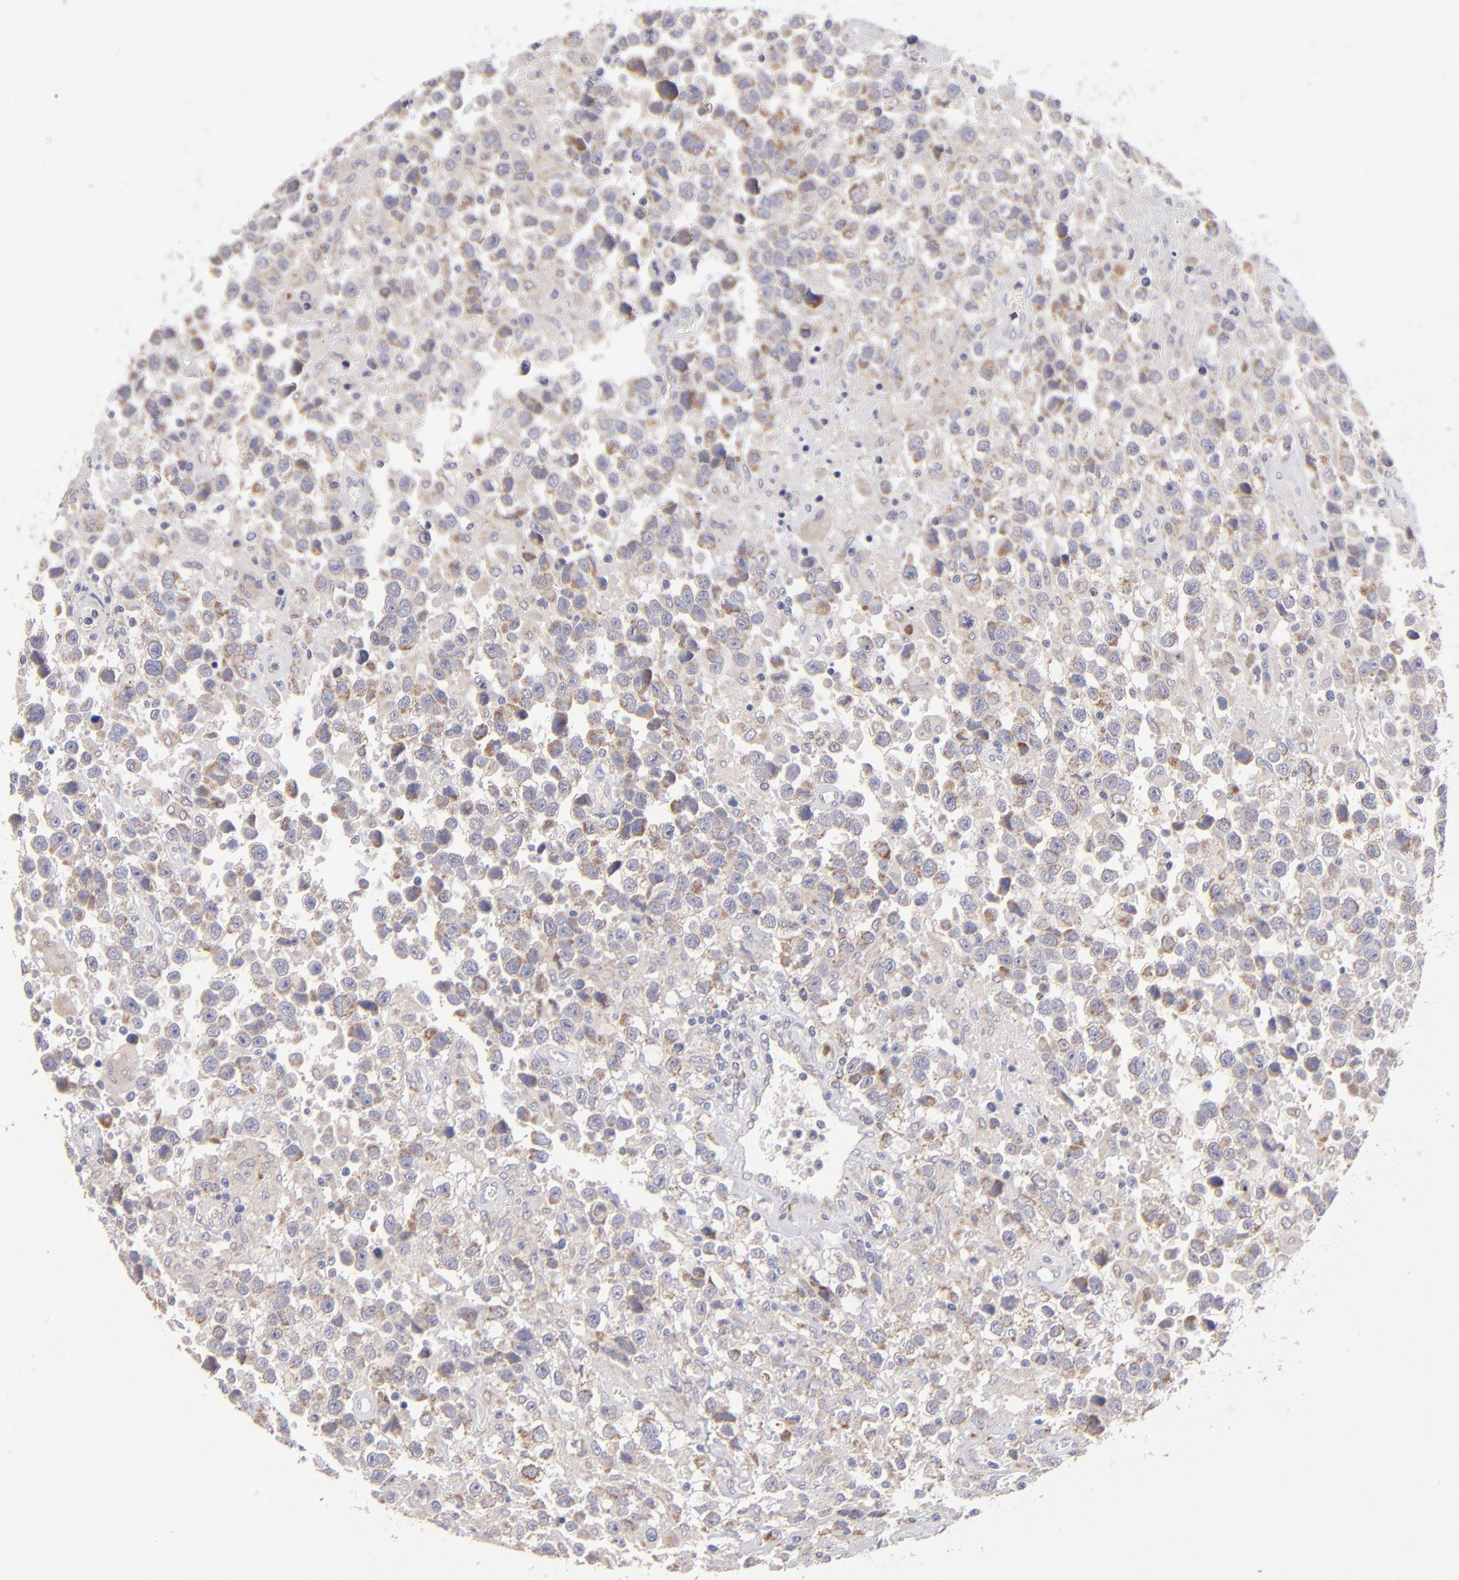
{"staining": {"intensity": "moderate", "quantity": ">75%", "location": "cytoplasmic/membranous"}, "tissue": "testis cancer", "cell_type": "Tumor cells", "image_type": "cancer", "snomed": [{"axis": "morphology", "description": "Seminoma, NOS"}, {"axis": "topography", "description": "Testis"}], "caption": "Seminoma (testis) stained for a protein (brown) shows moderate cytoplasmic/membranous positive staining in about >75% of tumor cells.", "gene": "HCCS", "patient": {"sex": "male", "age": 43}}